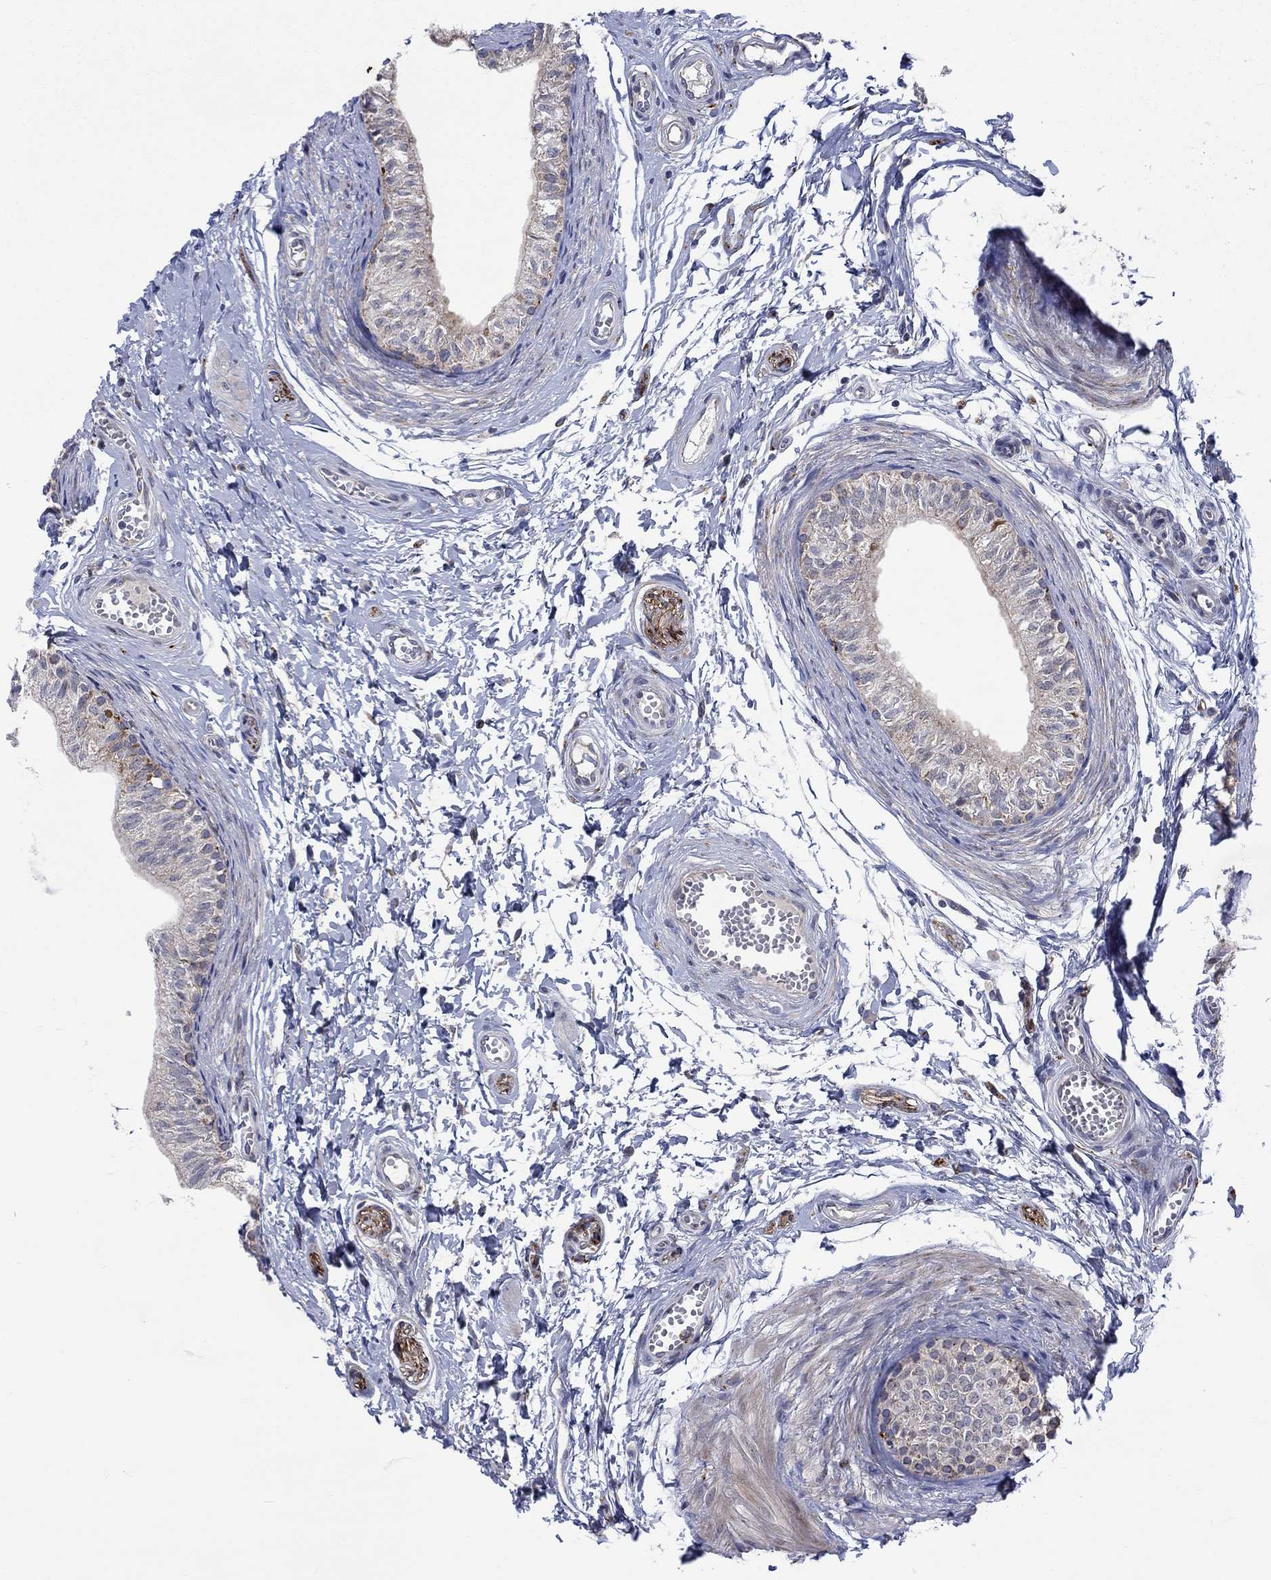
{"staining": {"intensity": "negative", "quantity": "none", "location": "none"}, "tissue": "epididymis", "cell_type": "Glandular cells", "image_type": "normal", "snomed": [{"axis": "morphology", "description": "Normal tissue, NOS"}, {"axis": "topography", "description": "Epididymis"}], "caption": "Glandular cells are negative for brown protein staining in normal epididymis. (Brightfield microscopy of DAB immunohistochemistry at high magnification).", "gene": "SLC35F2", "patient": {"sex": "male", "age": 22}}